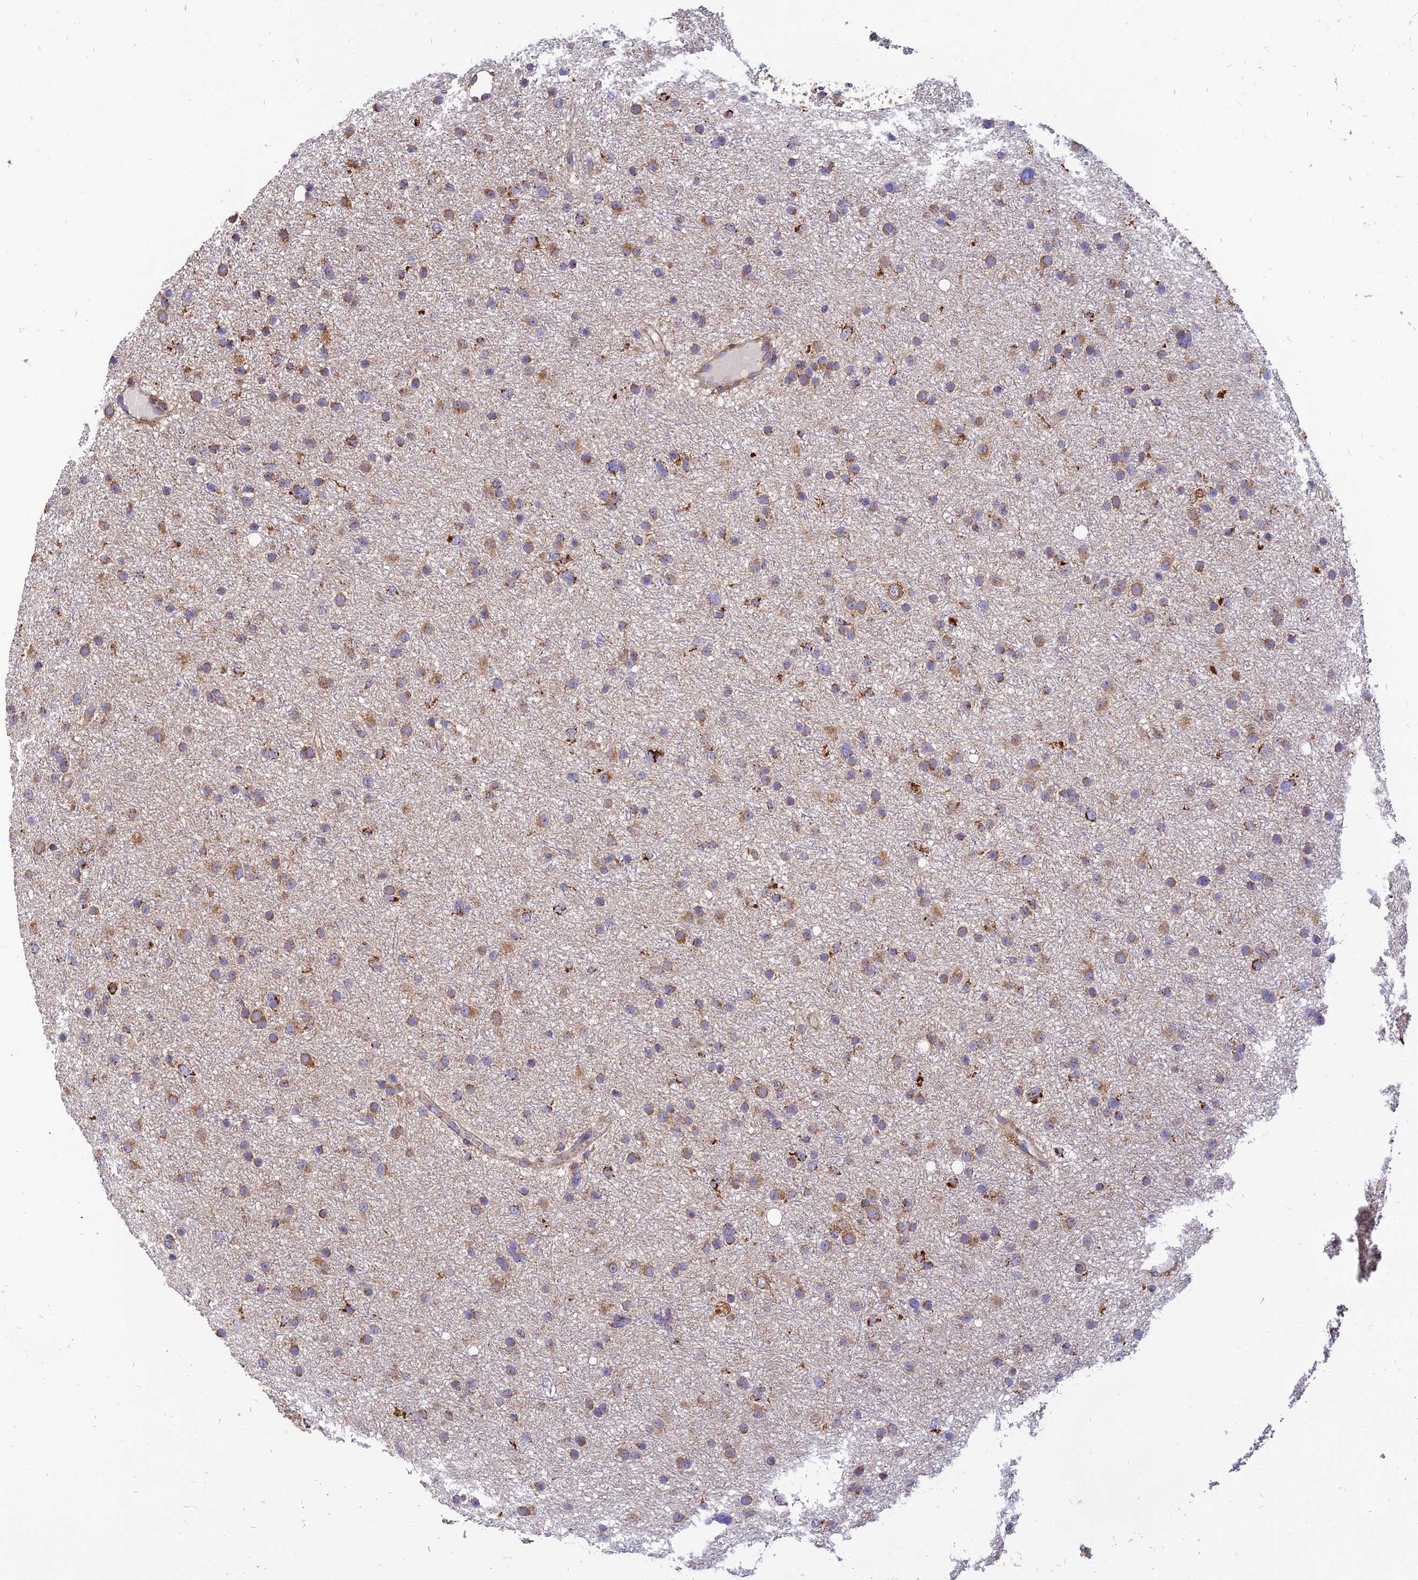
{"staining": {"intensity": "moderate", "quantity": ">75%", "location": "cytoplasmic/membranous"}, "tissue": "glioma", "cell_type": "Tumor cells", "image_type": "cancer", "snomed": [{"axis": "morphology", "description": "Glioma, malignant, Low grade"}, {"axis": "topography", "description": "Cerebral cortex"}], "caption": "Malignant low-grade glioma was stained to show a protein in brown. There is medium levels of moderate cytoplasmic/membranous staining in approximately >75% of tumor cells.", "gene": "THUMPD2", "patient": {"sex": "female", "age": 39}}